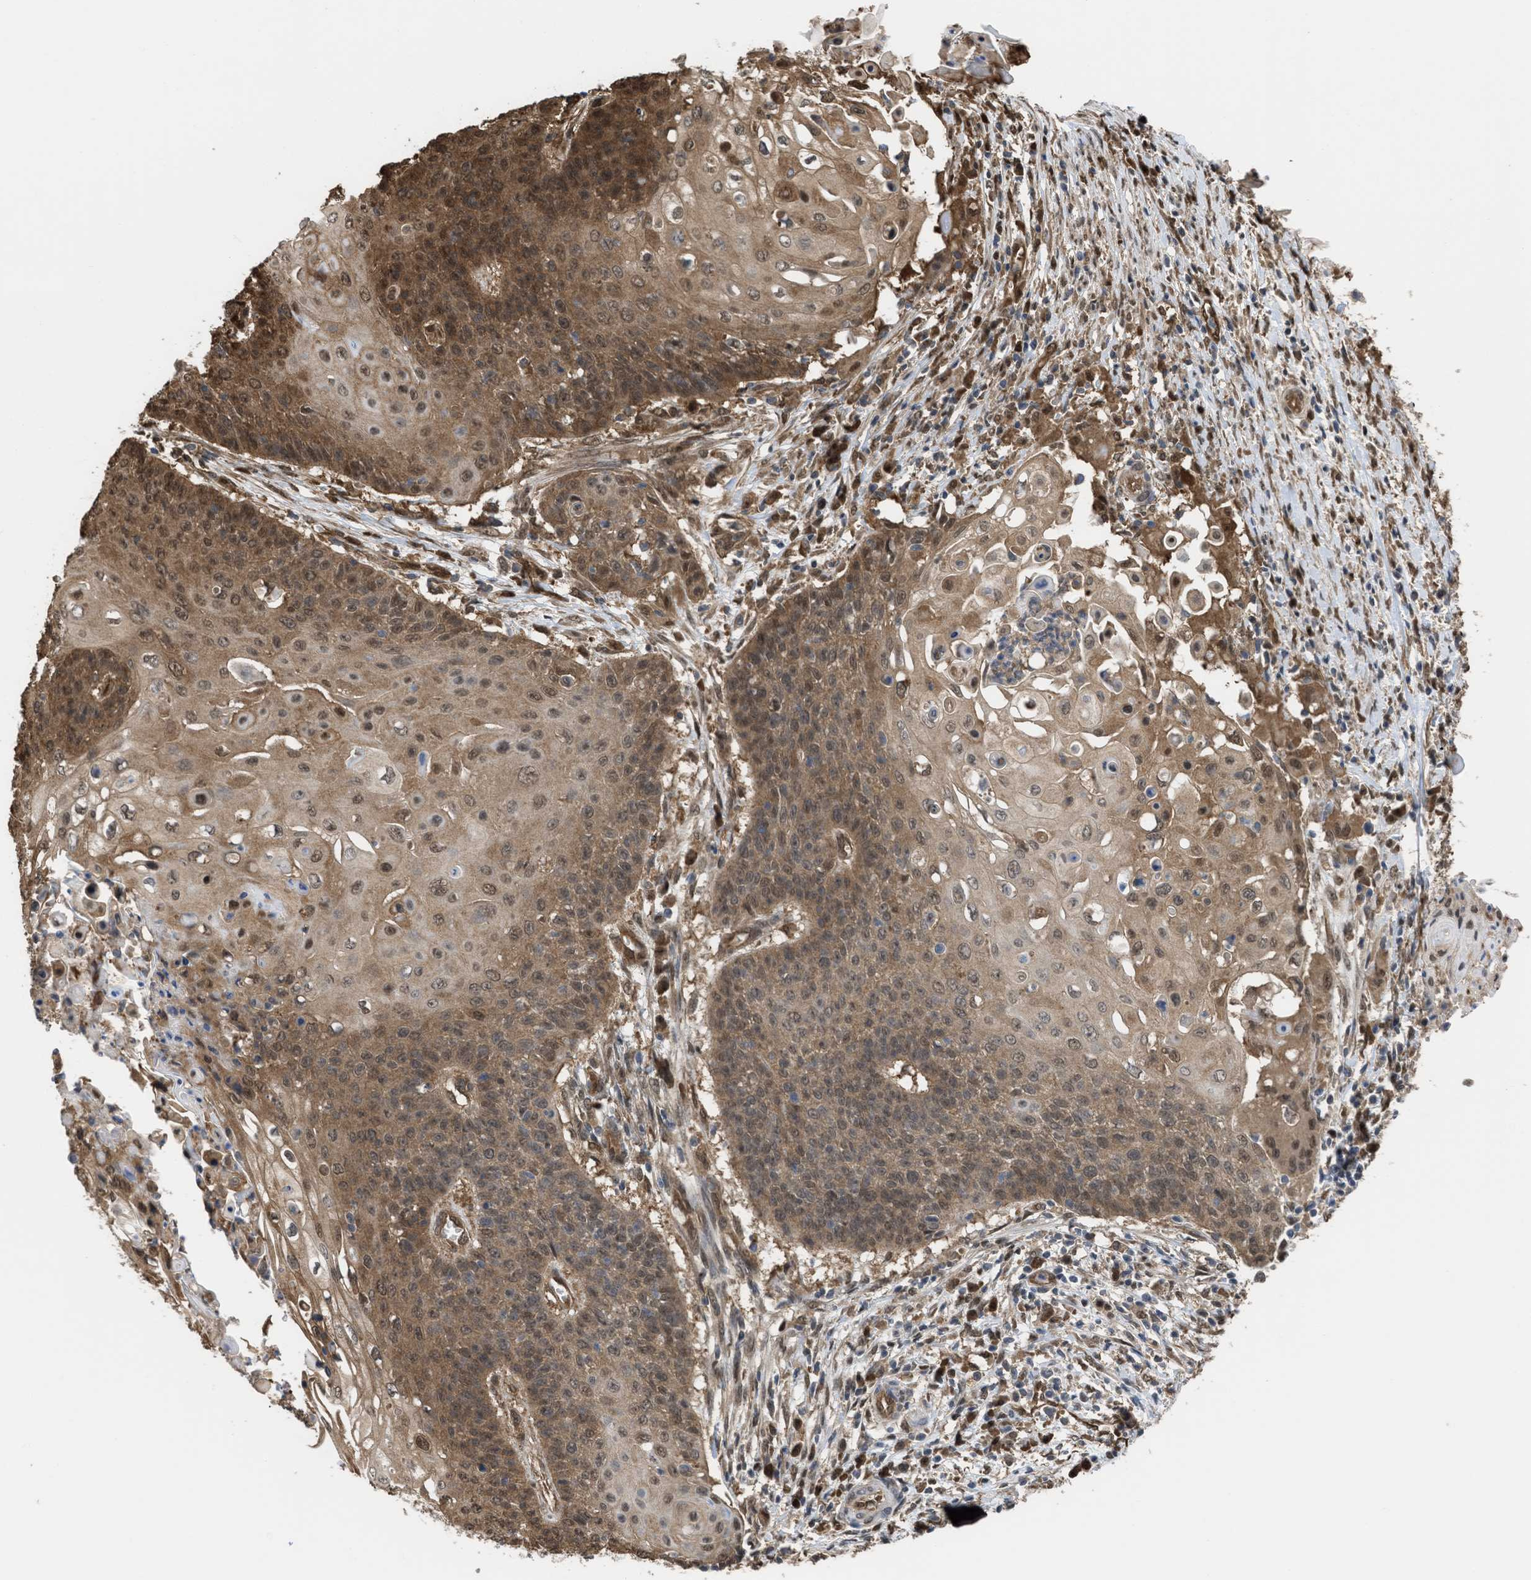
{"staining": {"intensity": "moderate", "quantity": ">75%", "location": "cytoplasmic/membranous"}, "tissue": "cervical cancer", "cell_type": "Tumor cells", "image_type": "cancer", "snomed": [{"axis": "morphology", "description": "Squamous cell carcinoma, NOS"}, {"axis": "topography", "description": "Cervix"}], "caption": "The image reveals immunohistochemical staining of squamous cell carcinoma (cervical). There is moderate cytoplasmic/membranous expression is seen in about >75% of tumor cells. The staining was performed using DAB to visualize the protein expression in brown, while the nuclei were stained in blue with hematoxylin (Magnification: 20x).", "gene": "YWHAG", "patient": {"sex": "female", "age": 39}}